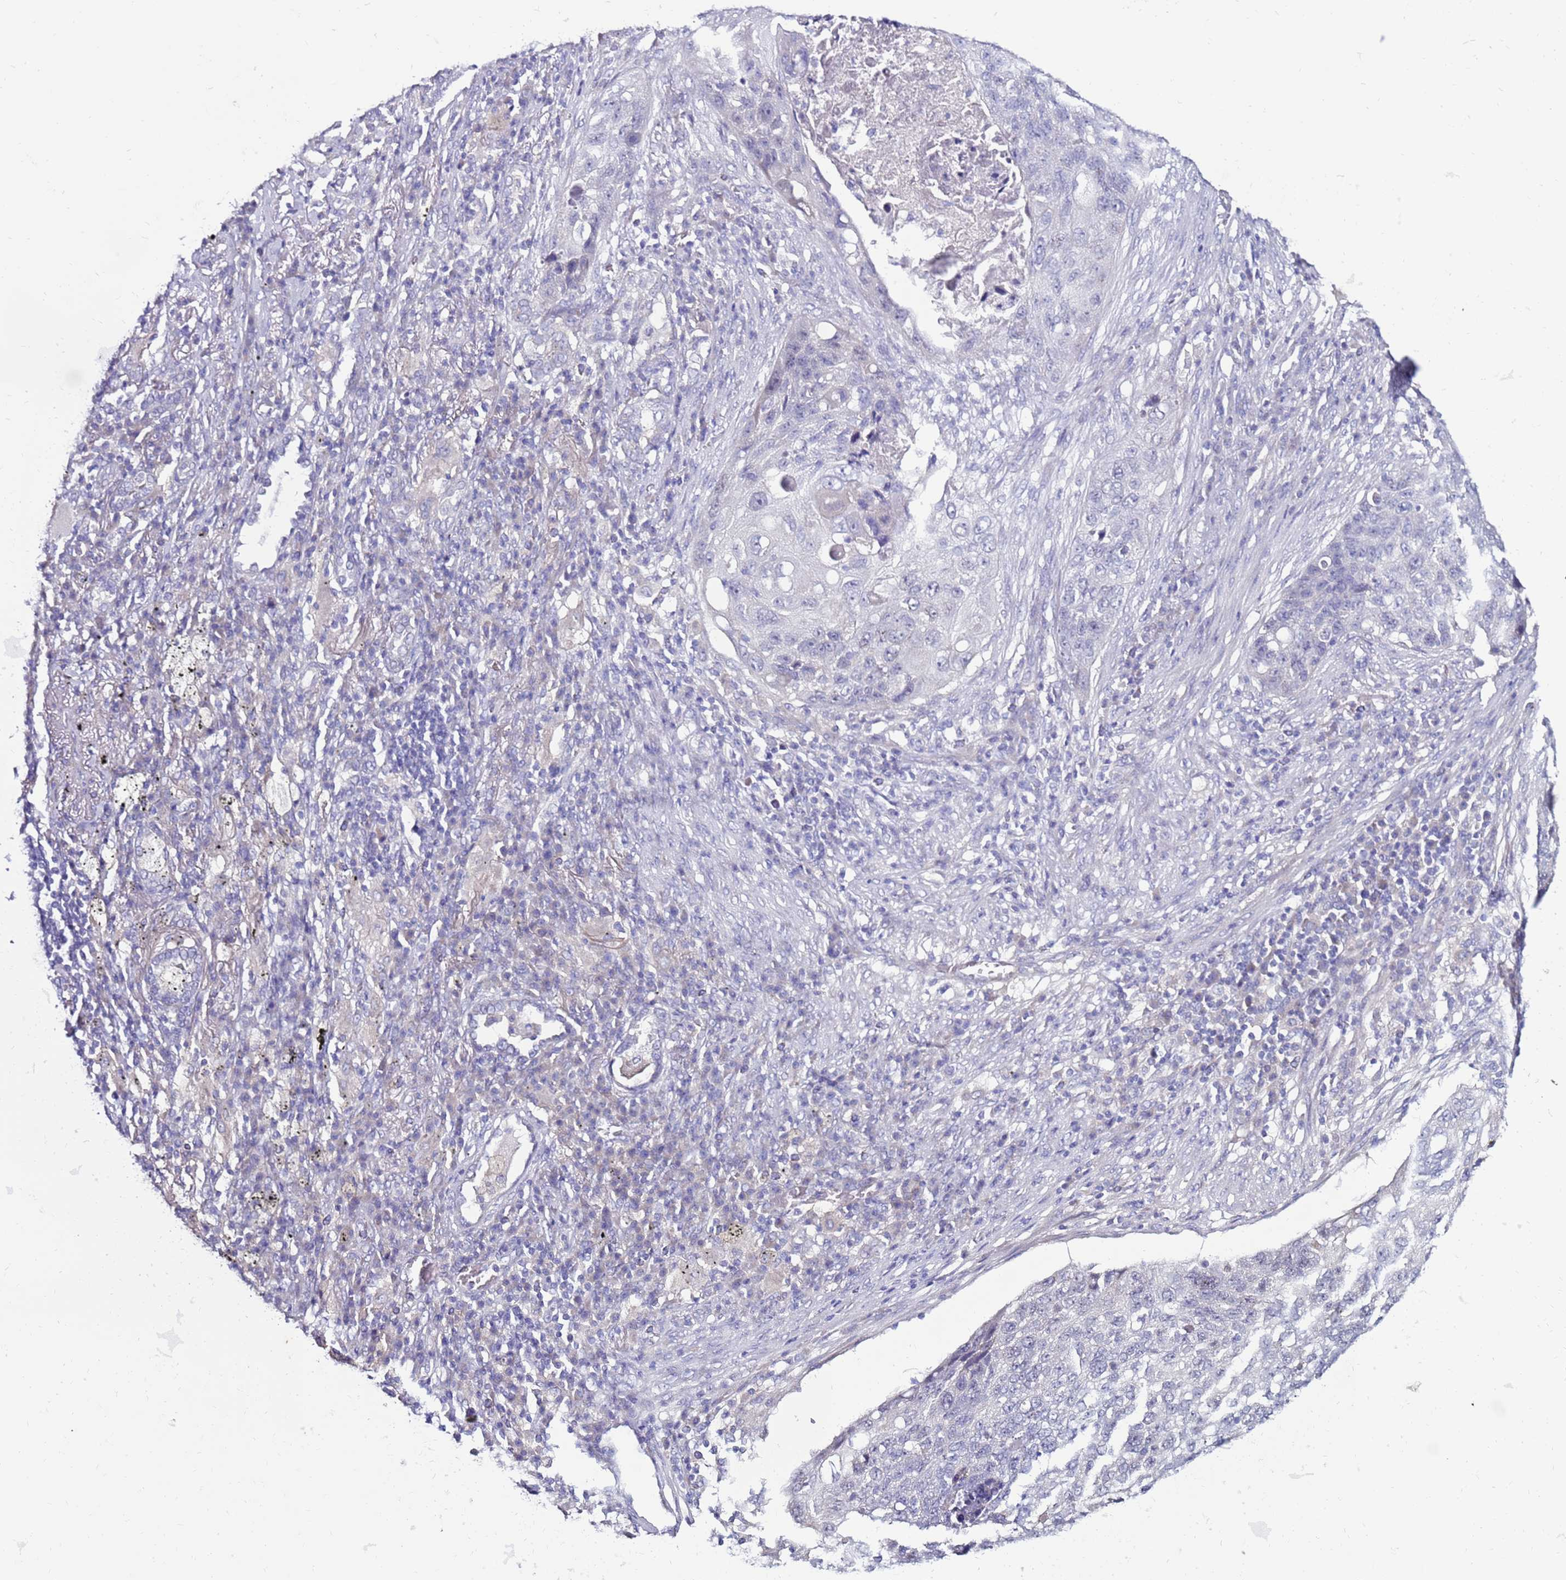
{"staining": {"intensity": "negative", "quantity": "none", "location": "none"}, "tissue": "lung cancer", "cell_type": "Tumor cells", "image_type": "cancer", "snomed": [{"axis": "morphology", "description": "Squamous cell carcinoma, NOS"}, {"axis": "topography", "description": "Lung"}], "caption": "High power microscopy histopathology image of an immunohistochemistry histopathology image of lung cancer, revealing no significant staining in tumor cells.", "gene": "GPN3", "patient": {"sex": "female", "age": 63}}